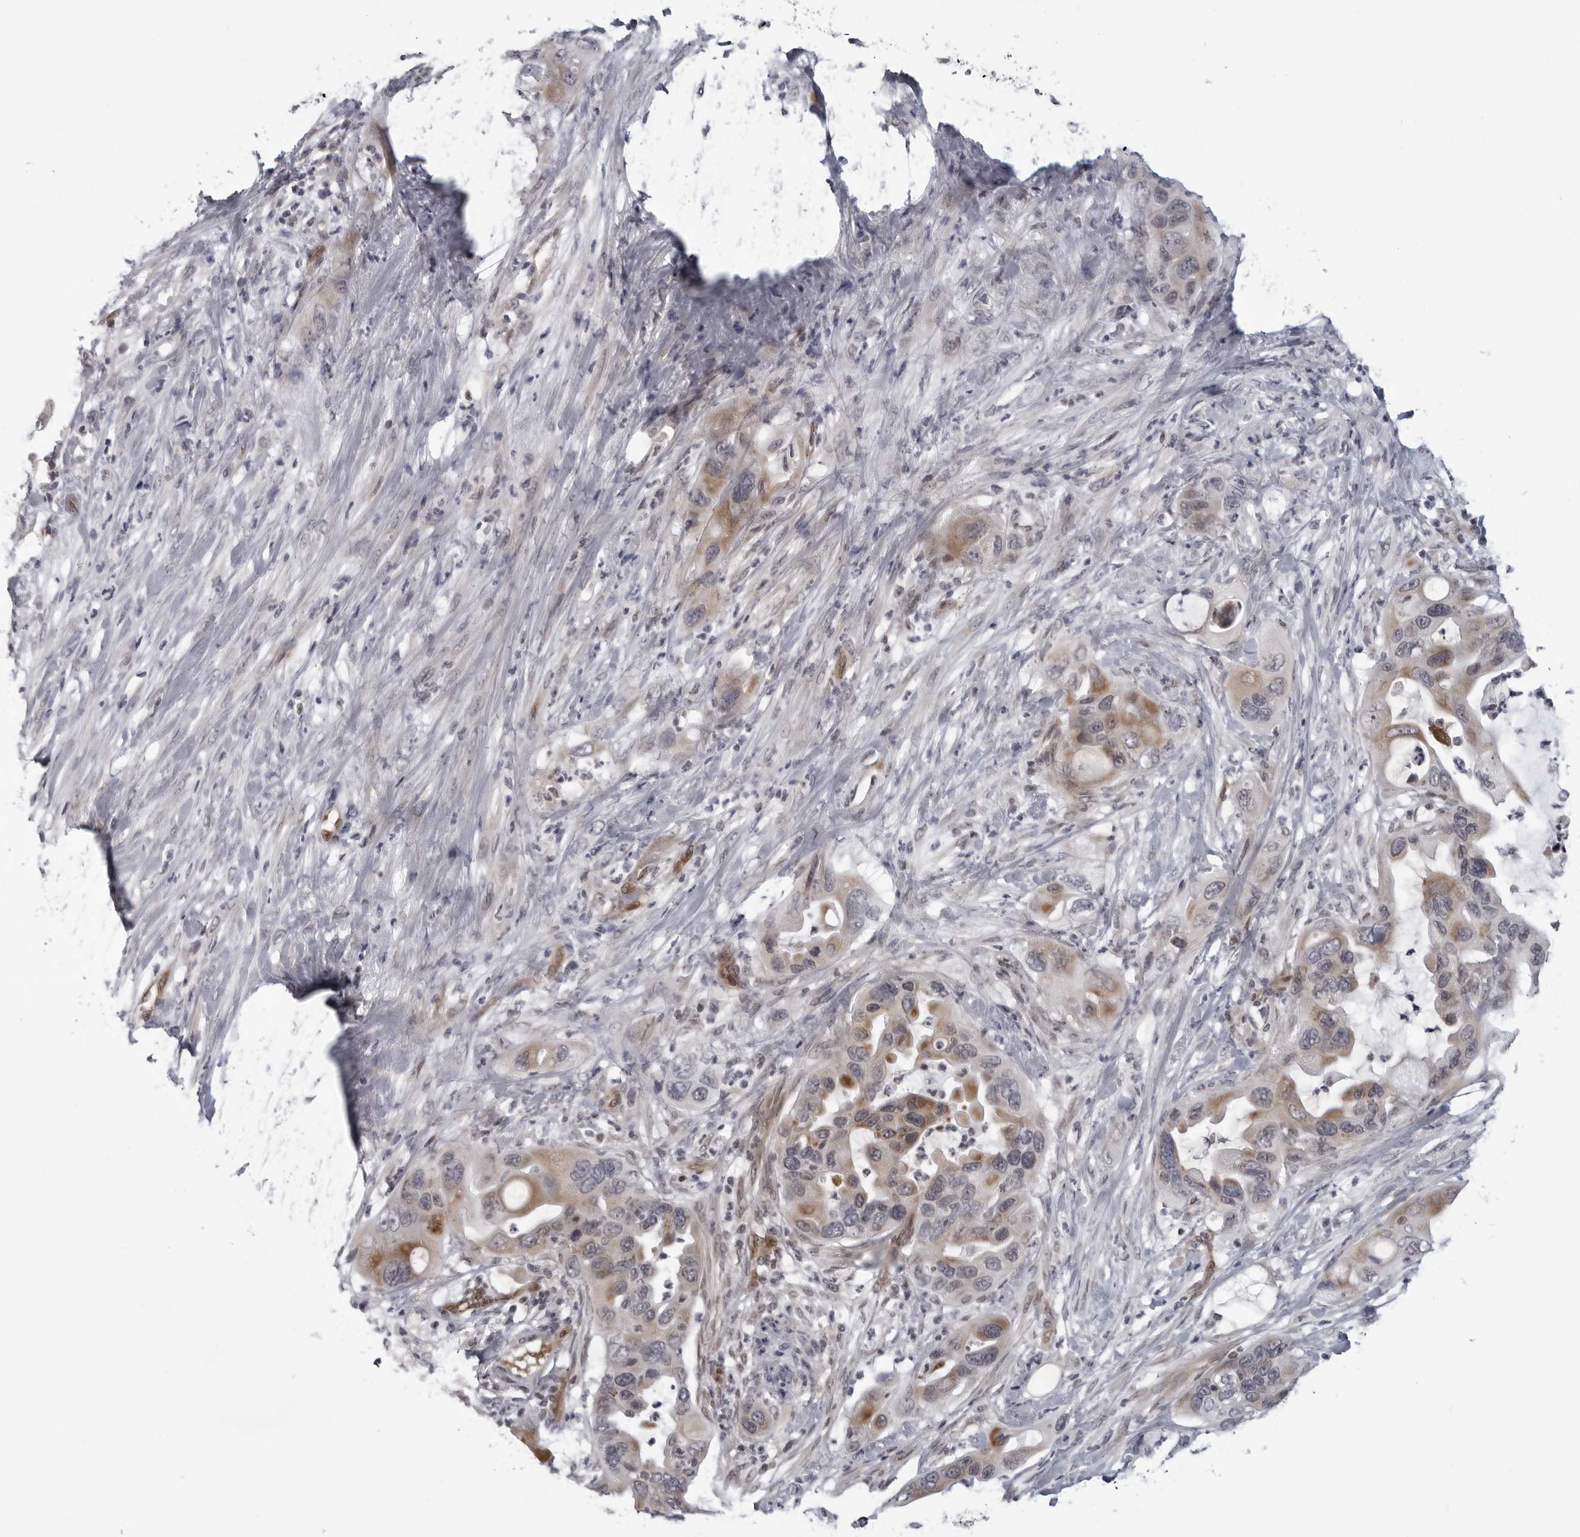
{"staining": {"intensity": "moderate", "quantity": "<25%", "location": "cytoplasmic/membranous"}, "tissue": "pancreatic cancer", "cell_type": "Tumor cells", "image_type": "cancer", "snomed": [{"axis": "morphology", "description": "Adenocarcinoma, NOS"}, {"axis": "topography", "description": "Pancreas"}], "caption": "Immunohistochemical staining of human pancreatic cancer displays low levels of moderate cytoplasmic/membranous protein positivity in about <25% of tumor cells.", "gene": "MAPK12", "patient": {"sex": "female", "age": 71}}